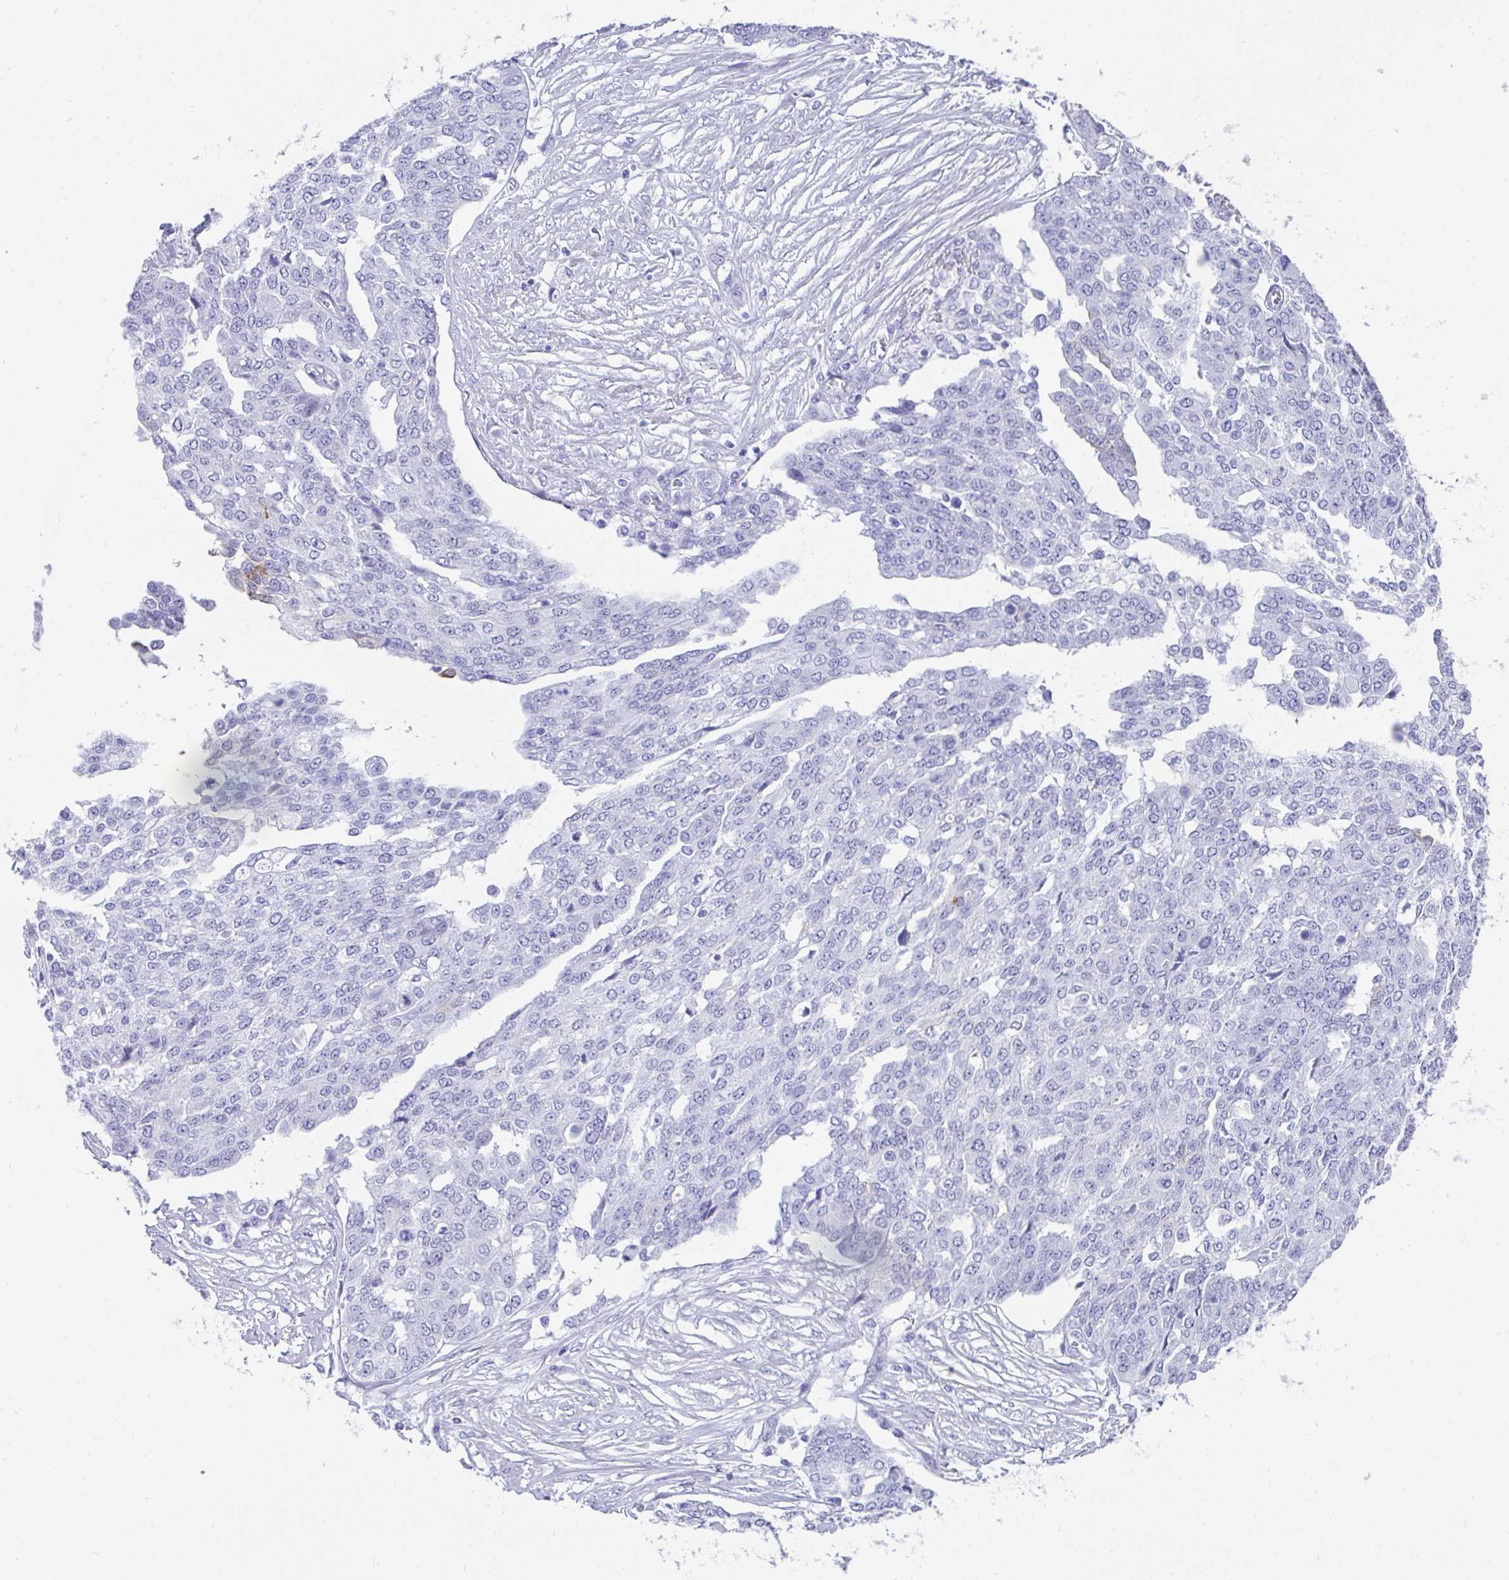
{"staining": {"intensity": "negative", "quantity": "none", "location": "none"}, "tissue": "ovarian cancer", "cell_type": "Tumor cells", "image_type": "cancer", "snomed": [{"axis": "morphology", "description": "Cystadenocarcinoma, serous, NOS"}, {"axis": "topography", "description": "Soft tissue"}, {"axis": "topography", "description": "Ovary"}], "caption": "This photomicrograph is of serous cystadenocarcinoma (ovarian) stained with immunohistochemistry to label a protein in brown with the nuclei are counter-stained blue. There is no staining in tumor cells.", "gene": "FAM107A", "patient": {"sex": "female", "age": 57}}